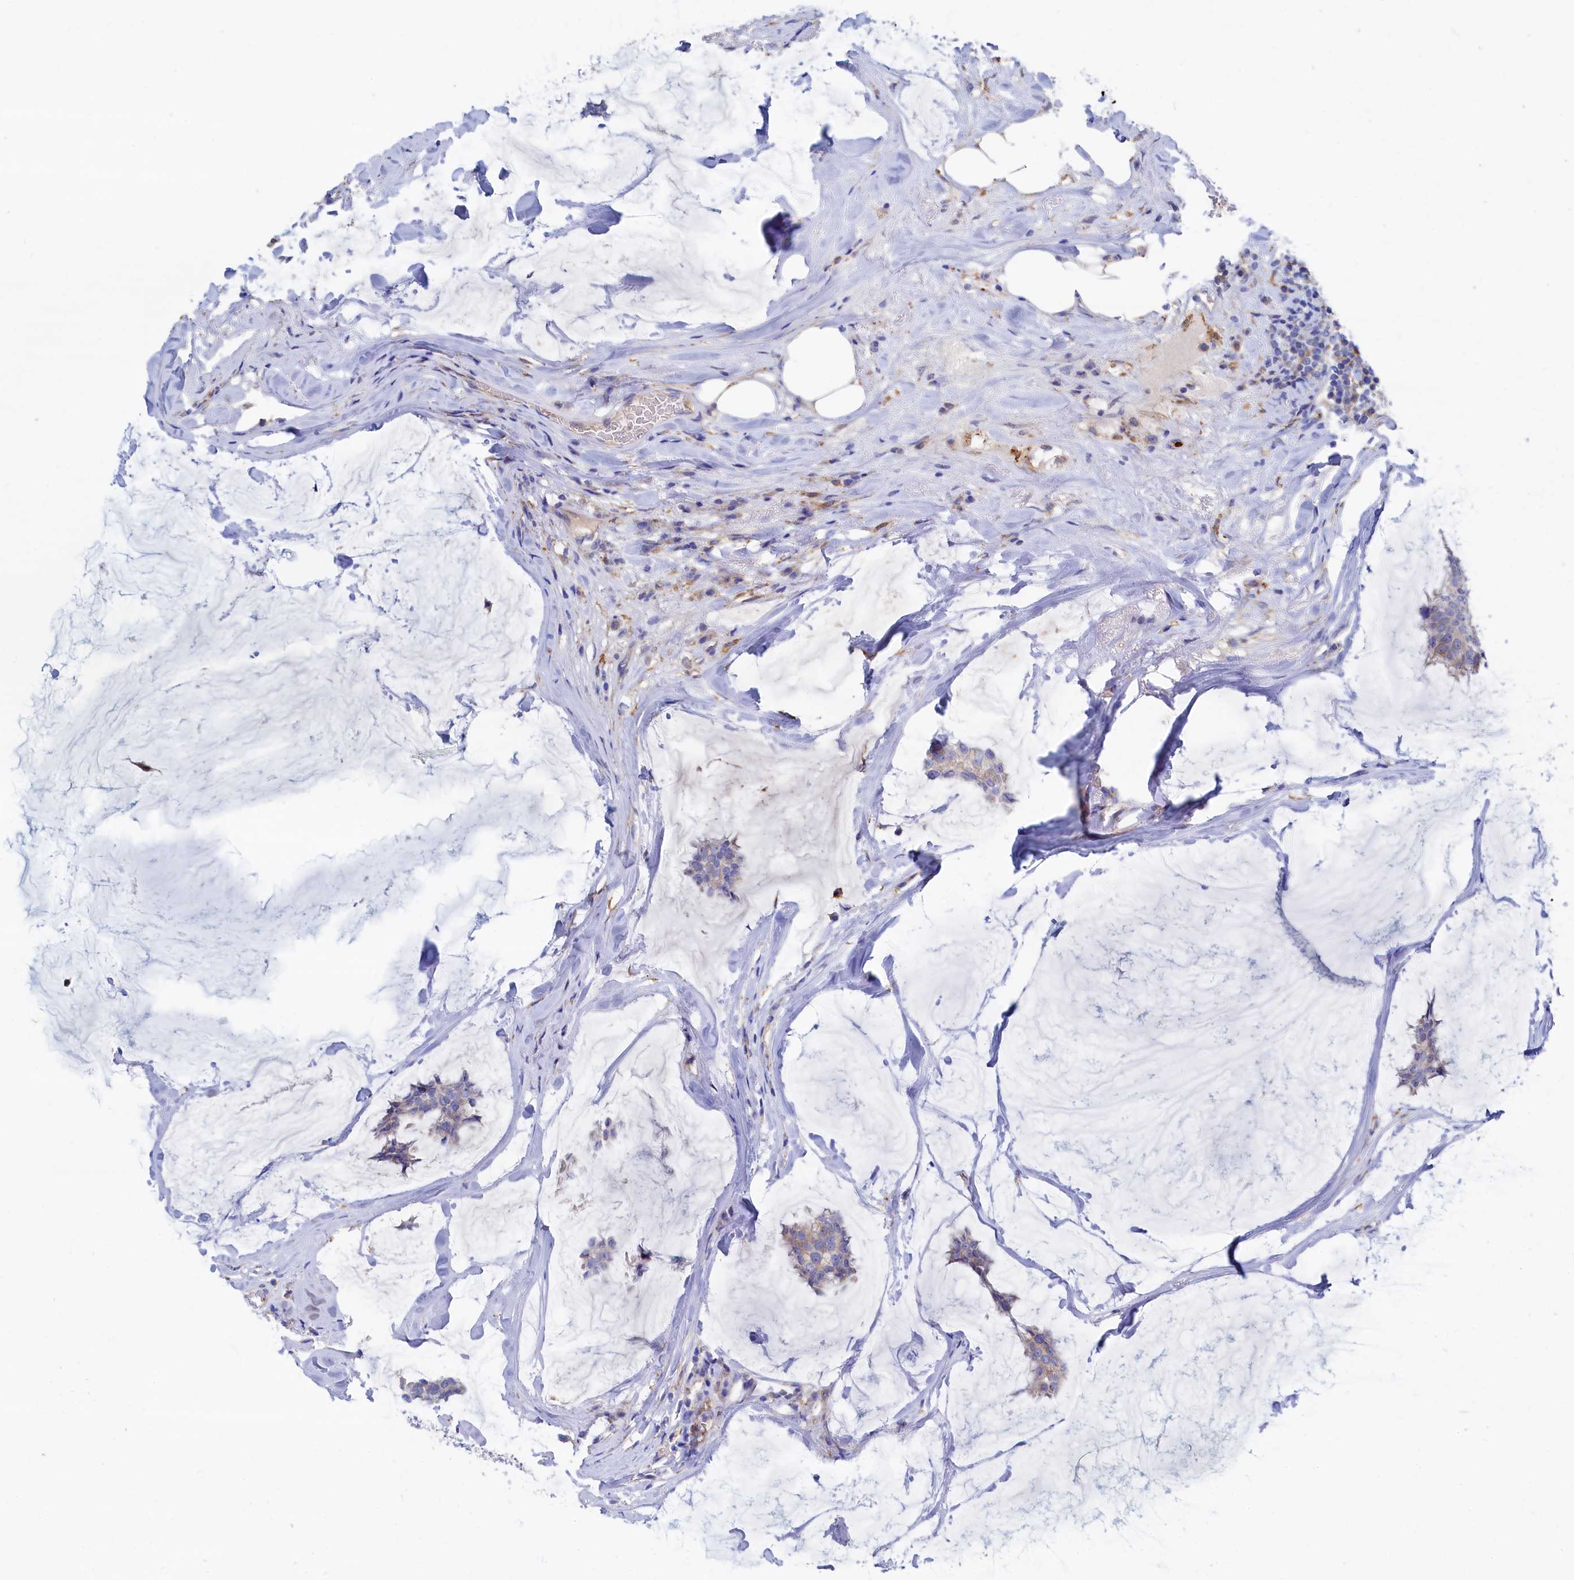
{"staining": {"intensity": "weak", "quantity": ">75%", "location": "cytoplasmic/membranous"}, "tissue": "breast cancer", "cell_type": "Tumor cells", "image_type": "cancer", "snomed": [{"axis": "morphology", "description": "Duct carcinoma"}, {"axis": "topography", "description": "Breast"}], "caption": "Tumor cells reveal low levels of weak cytoplasmic/membranous expression in approximately >75% of cells in human breast cancer (infiltrating ductal carcinoma).", "gene": "C12orf73", "patient": {"sex": "female", "age": 93}}